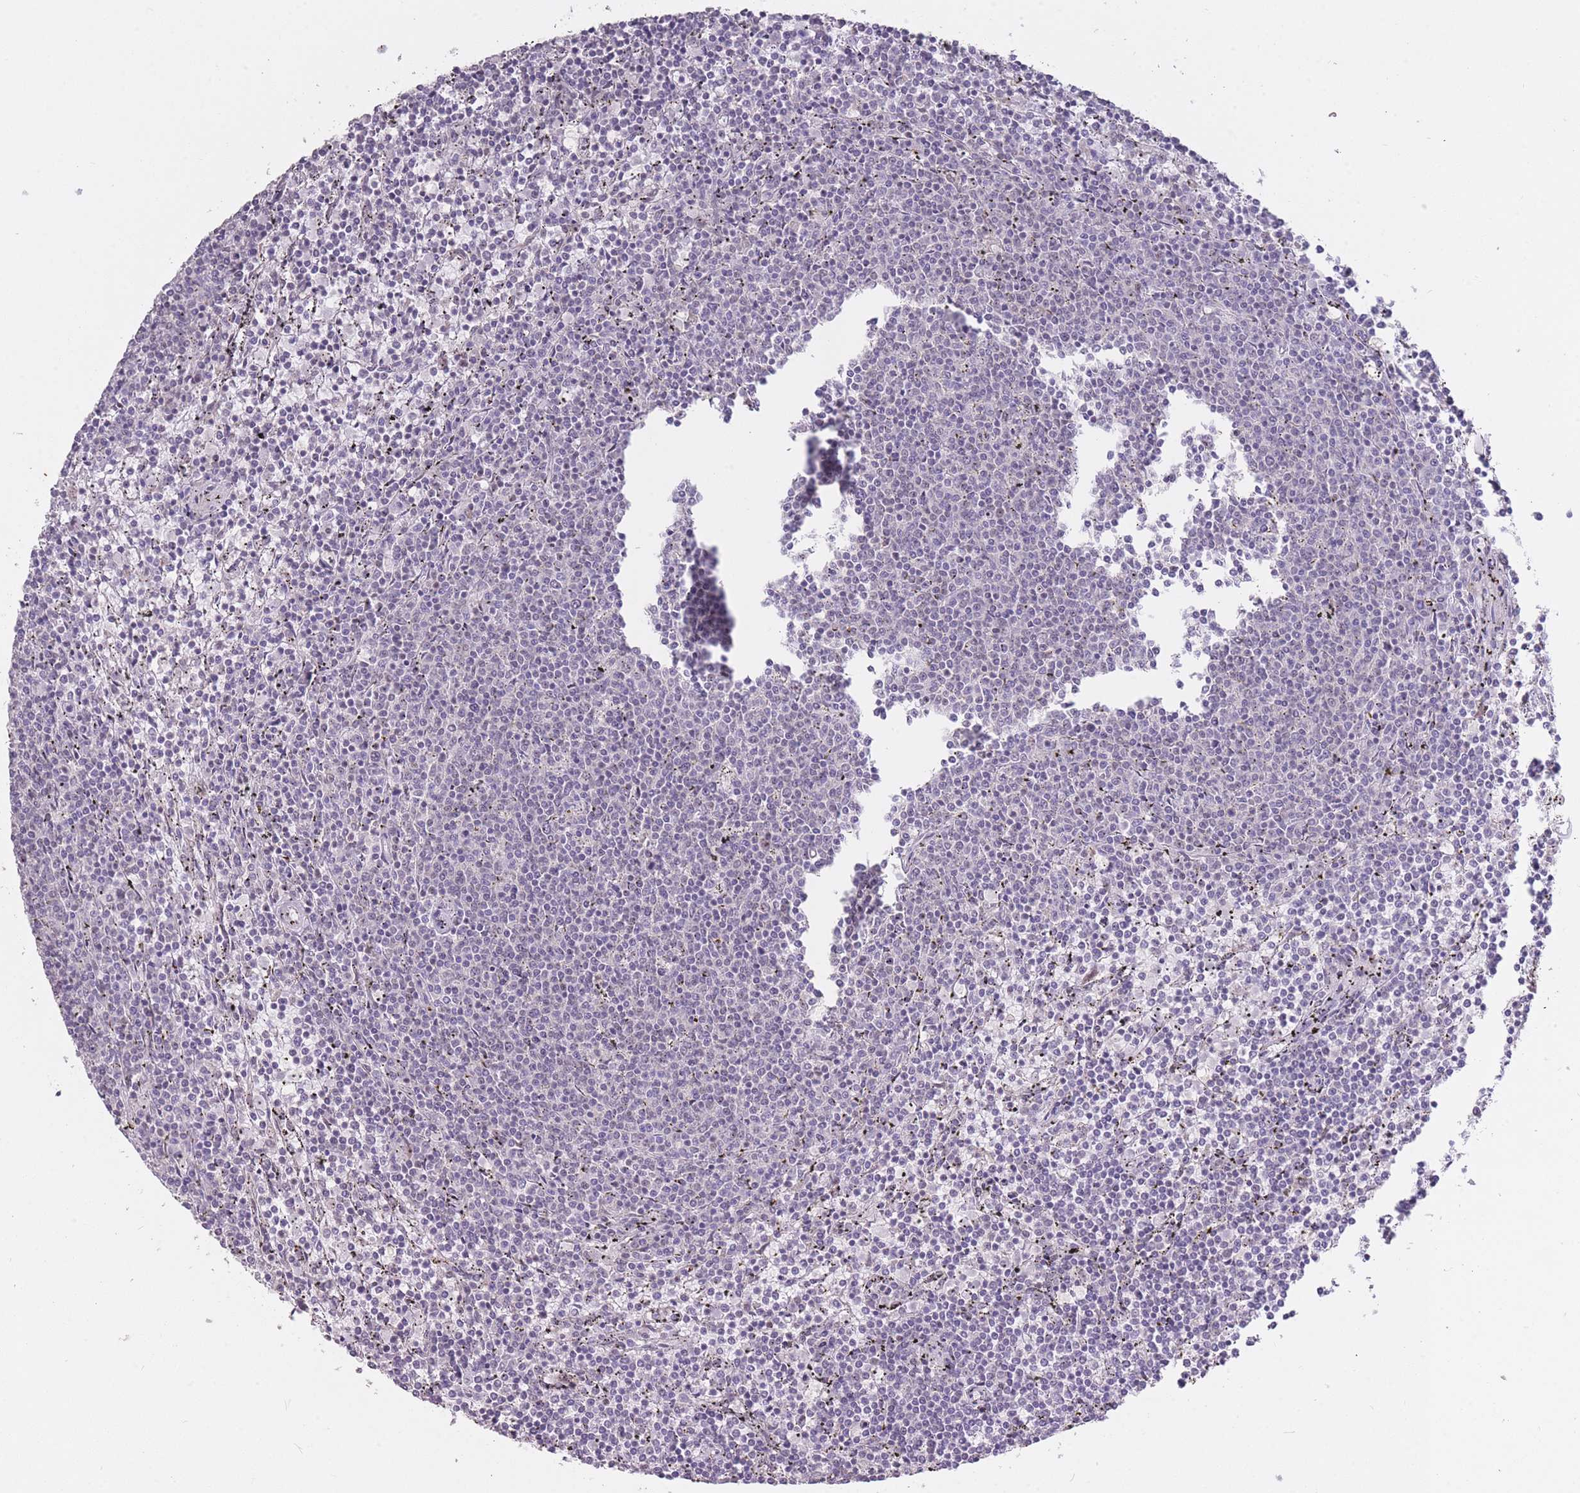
{"staining": {"intensity": "negative", "quantity": "none", "location": "none"}, "tissue": "lymphoma", "cell_type": "Tumor cells", "image_type": "cancer", "snomed": [{"axis": "morphology", "description": "Malignant lymphoma, non-Hodgkin's type, Low grade"}, {"axis": "topography", "description": "Spleen"}], "caption": "This is an immunohistochemistry micrograph of human malignant lymphoma, non-Hodgkin's type (low-grade). There is no expression in tumor cells.", "gene": "HNRNPUL1", "patient": {"sex": "female", "age": 50}}